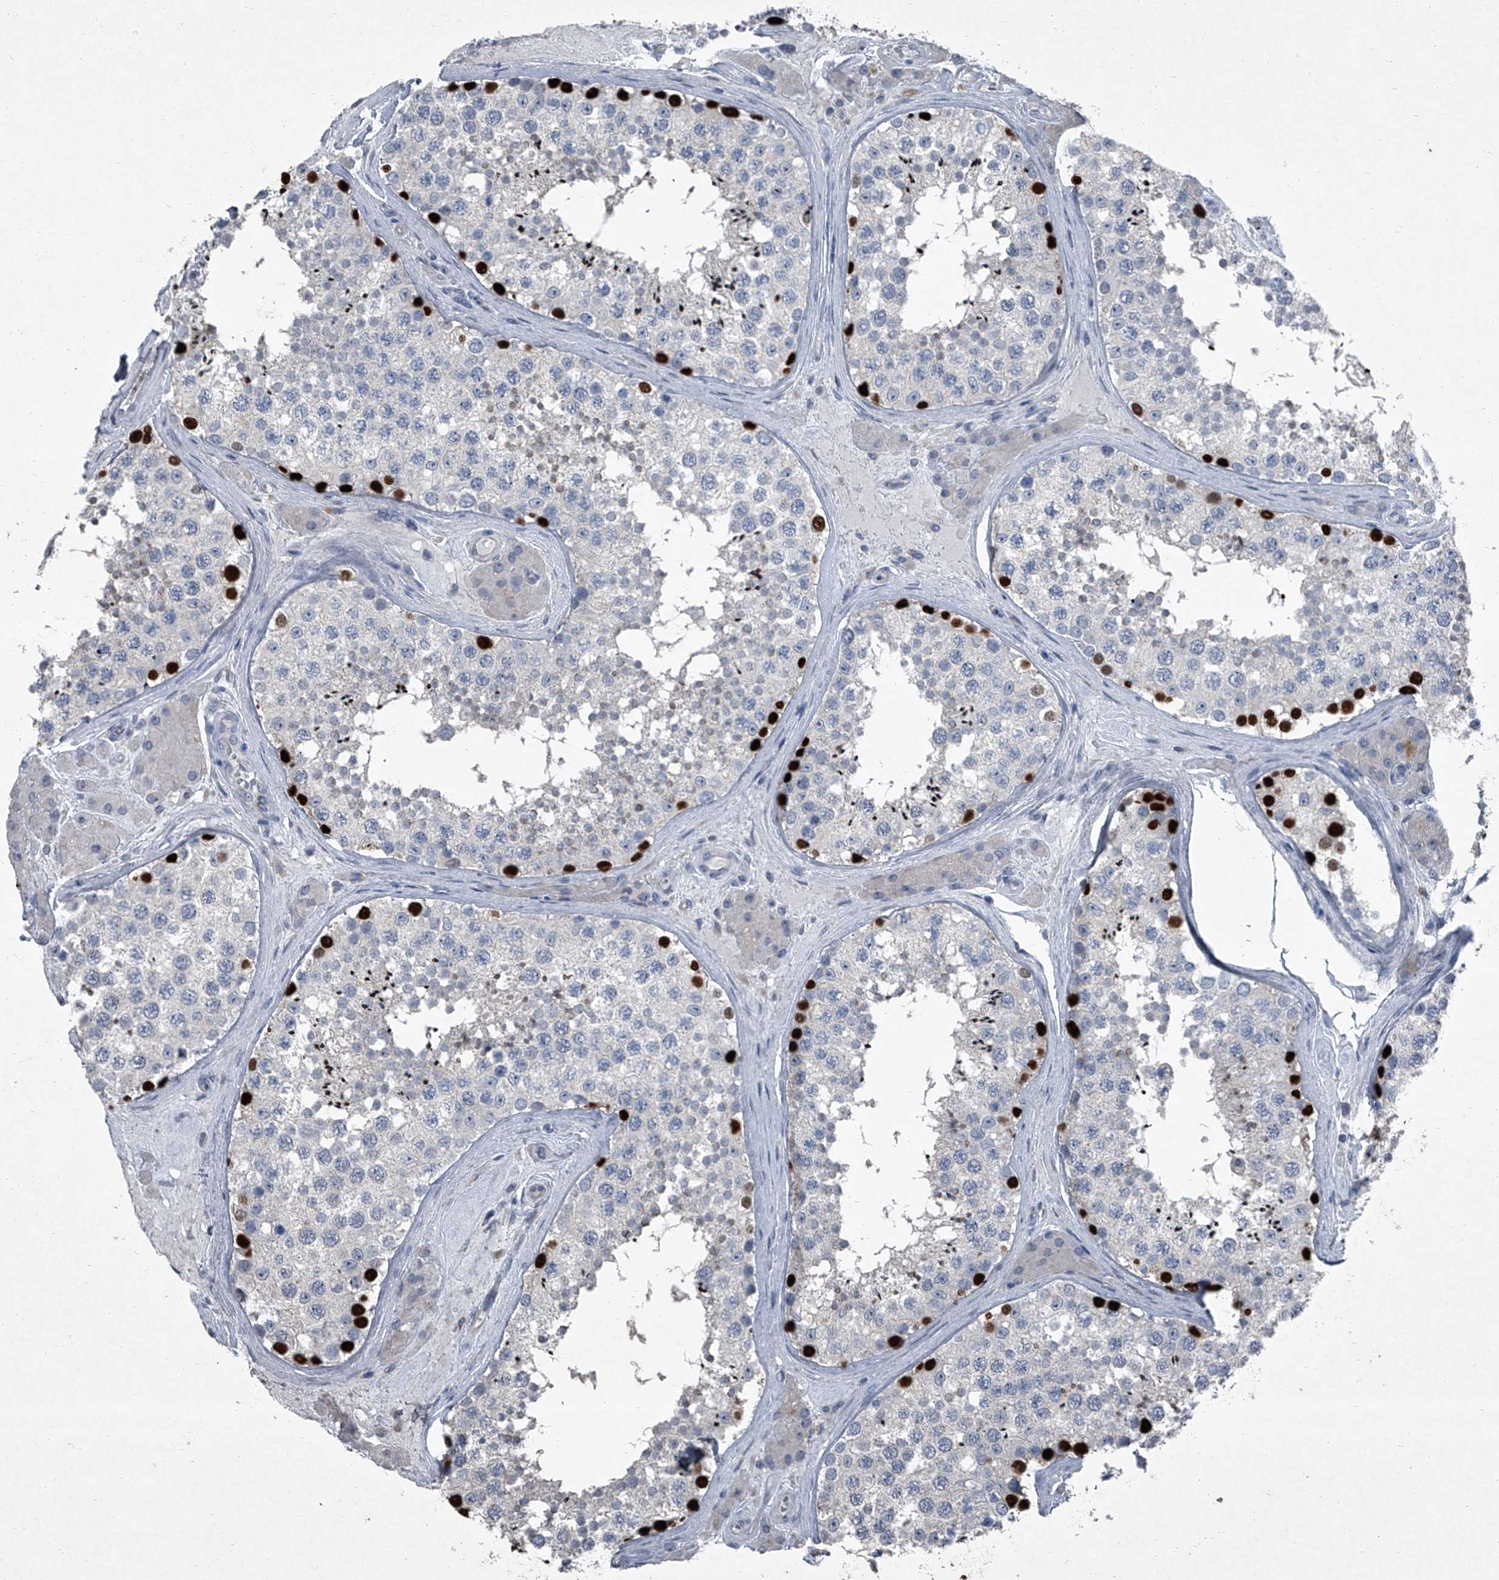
{"staining": {"intensity": "strong", "quantity": "<25%", "location": "nuclear"}, "tissue": "testis", "cell_type": "Cells in seminiferous ducts", "image_type": "normal", "snomed": [{"axis": "morphology", "description": "Normal tissue, NOS"}, {"axis": "topography", "description": "Testis"}], "caption": "A micrograph of human testis stained for a protein demonstrates strong nuclear brown staining in cells in seminiferous ducts. The protein of interest is shown in brown color, while the nuclei are stained blue.", "gene": "HEPHL1", "patient": {"sex": "male", "age": 46}}